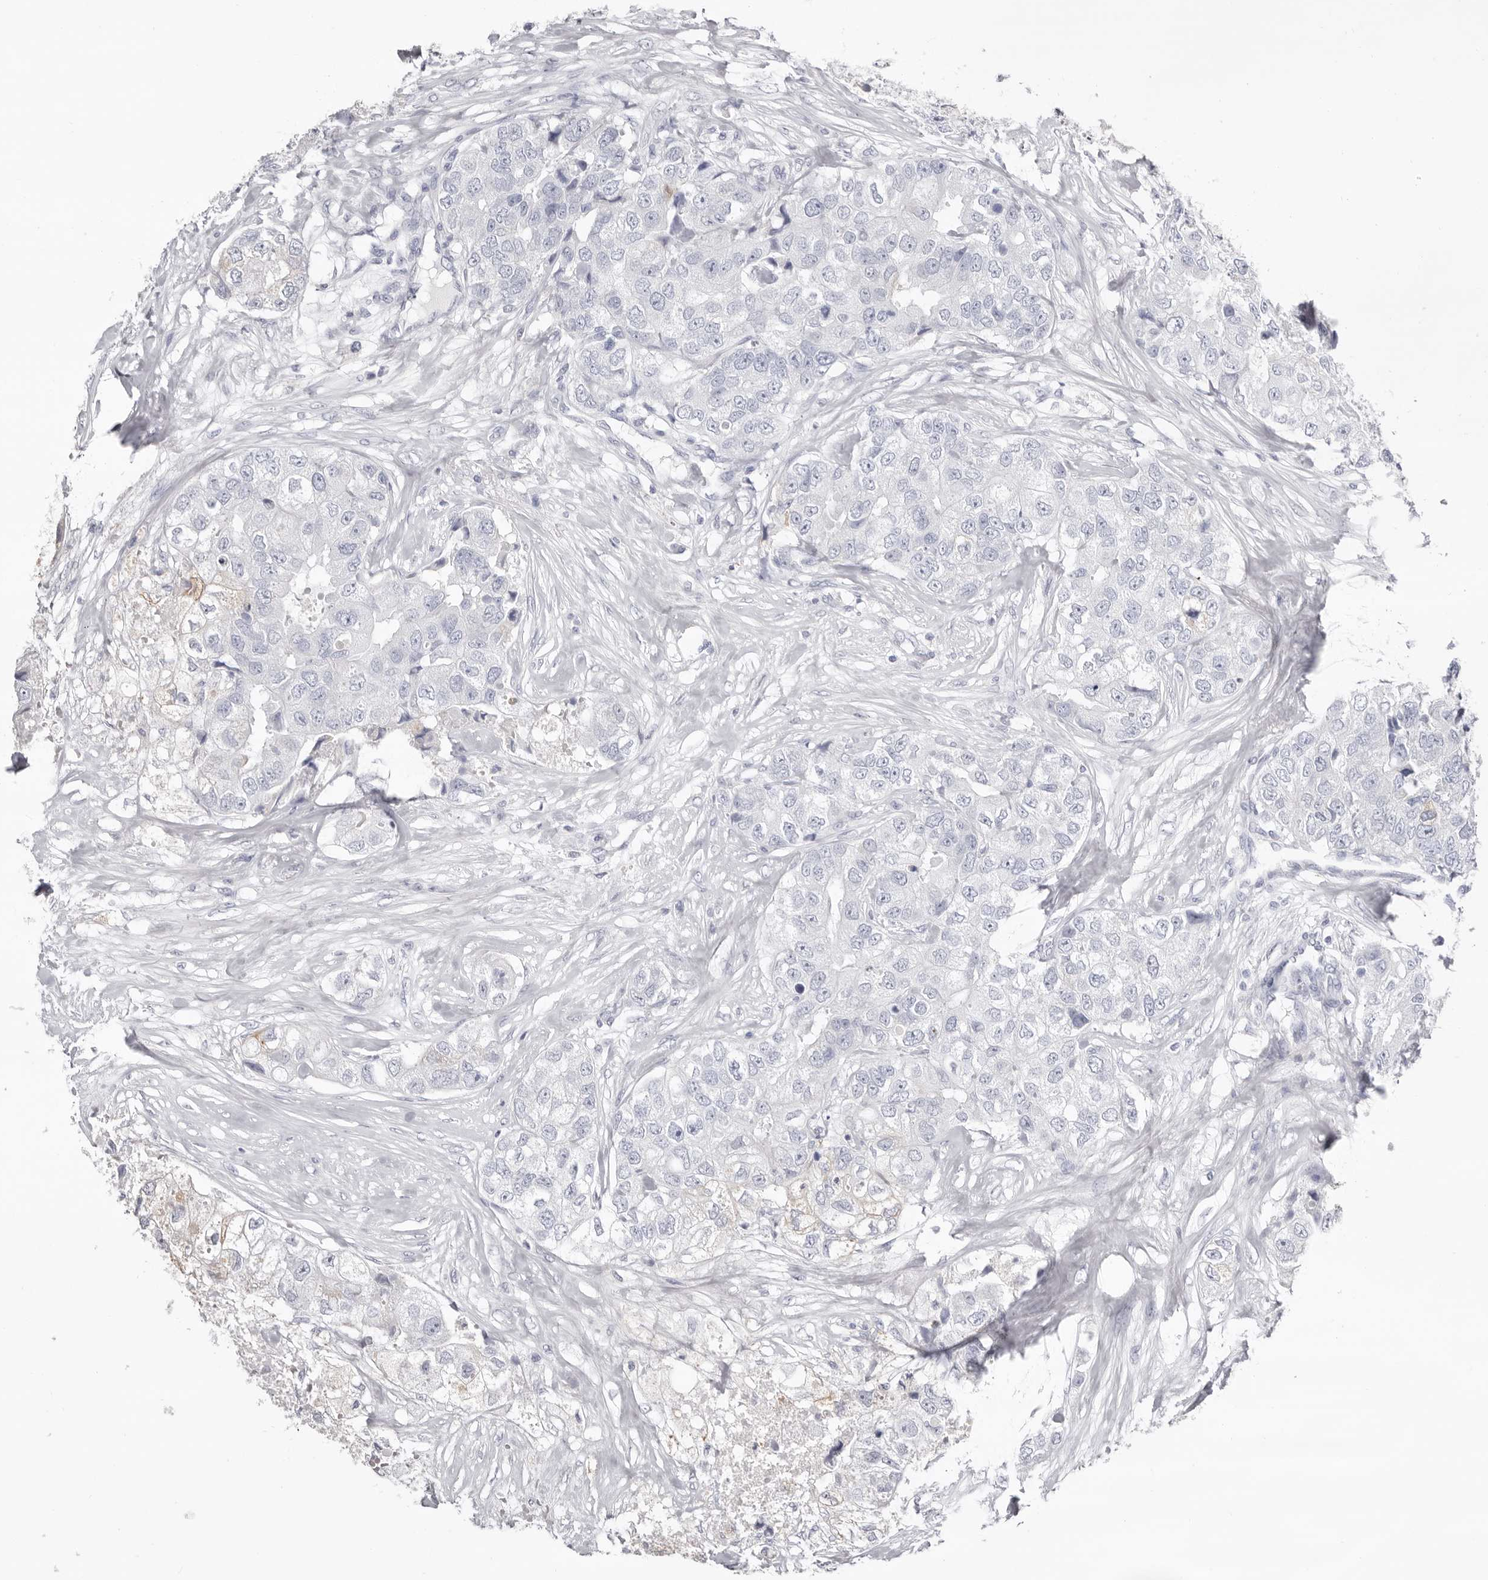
{"staining": {"intensity": "negative", "quantity": "none", "location": "none"}, "tissue": "breast cancer", "cell_type": "Tumor cells", "image_type": "cancer", "snomed": [{"axis": "morphology", "description": "Duct carcinoma"}, {"axis": "topography", "description": "Breast"}], "caption": "Immunohistochemical staining of human breast cancer (intraductal carcinoma) displays no significant positivity in tumor cells.", "gene": "LPO", "patient": {"sex": "female", "age": 62}}